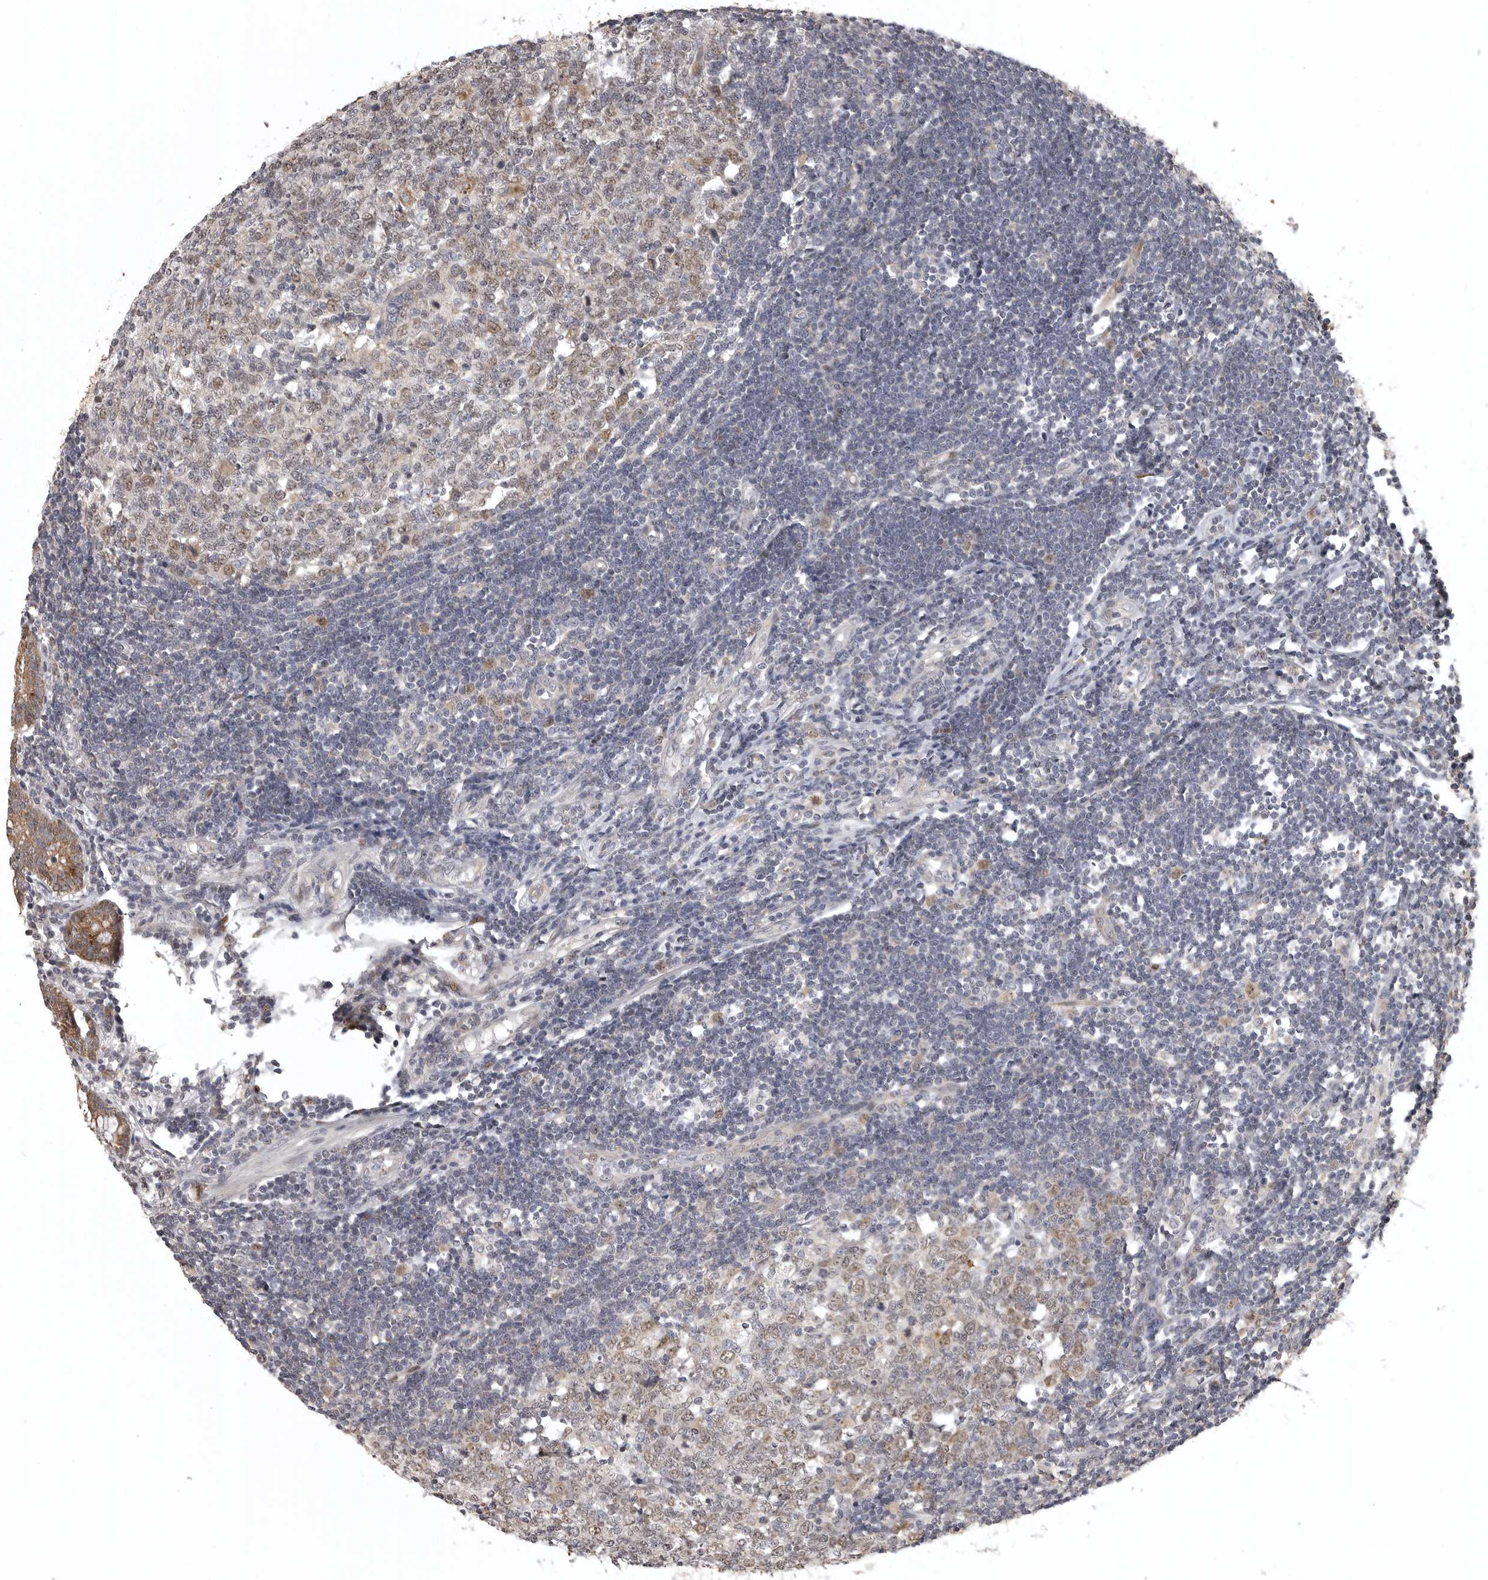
{"staining": {"intensity": "moderate", "quantity": ">75%", "location": "cytoplasmic/membranous"}, "tissue": "appendix", "cell_type": "Glandular cells", "image_type": "normal", "snomed": [{"axis": "morphology", "description": "Normal tissue, NOS"}, {"axis": "topography", "description": "Appendix"}], "caption": "Human appendix stained with a brown dye exhibits moderate cytoplasmic/membranous positive staining in about >75% of glandular cells.", "gene": "POLE2", "patient": {"sex": "female", "age": 54}}